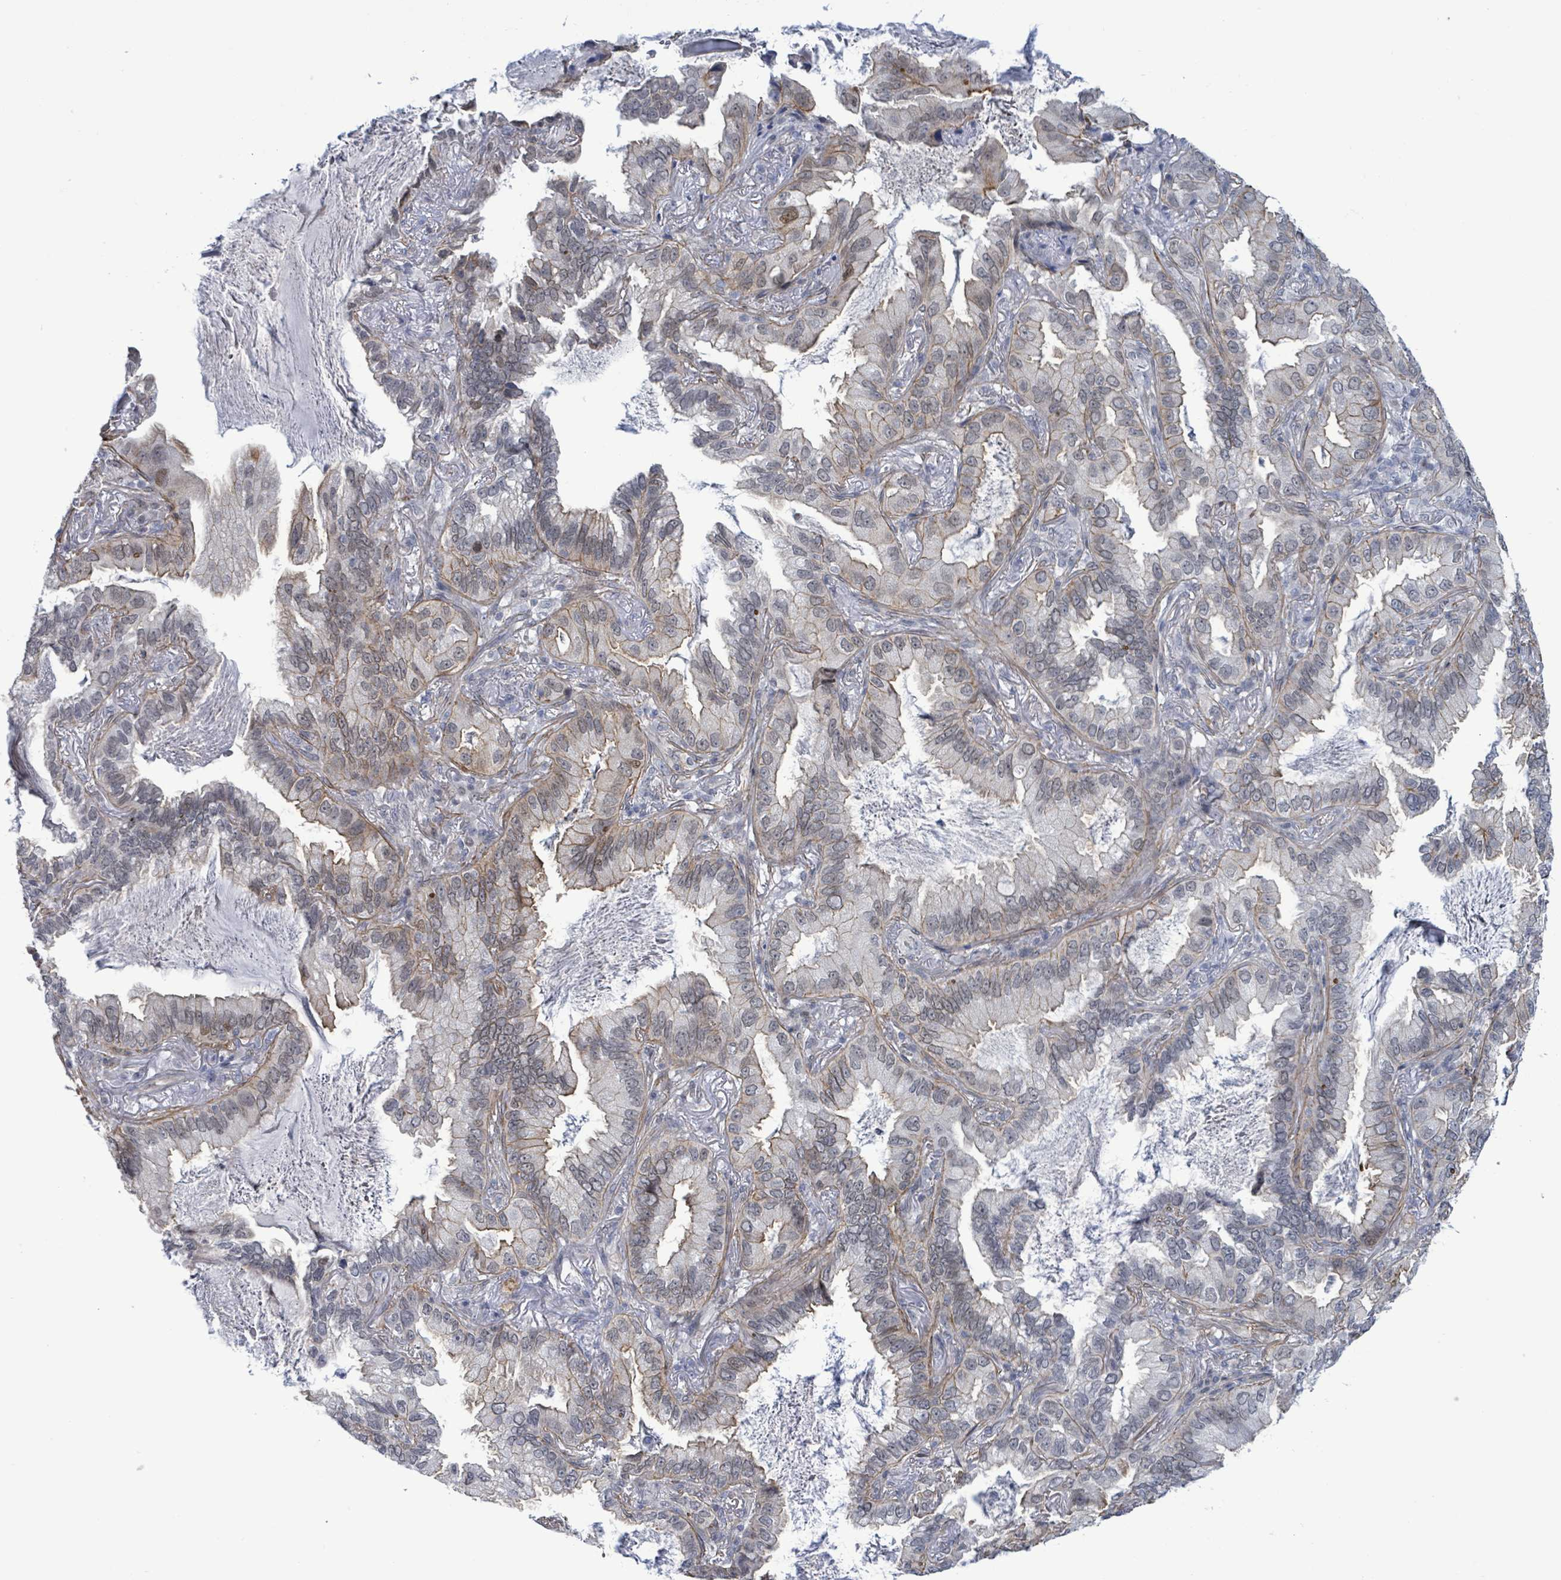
{"staining": {"intensity": "moderate", "quantity": "<25%", "location": "cytoplasmic/membranous"}, "tissue": "lung cancer", "cell_type": "Tumor cells", "image_type": "cancer", "snomed": [{"axis": "morphology", "description": "Adenocarcinoma, NOS"}, {"axis": "topography", "description": "Lung"}], "caption": "This image exhibits lung adenocarcinoma stained with immunohistochemistry (IHC) to label a protein in brown. The cytoplasmic/membranous of tumor cells show moderate positivity for the protein. Nuclei are counter-stained blue.", "gene": "DMRTC1B", "patient": {"sex": "female", "age": 69}}